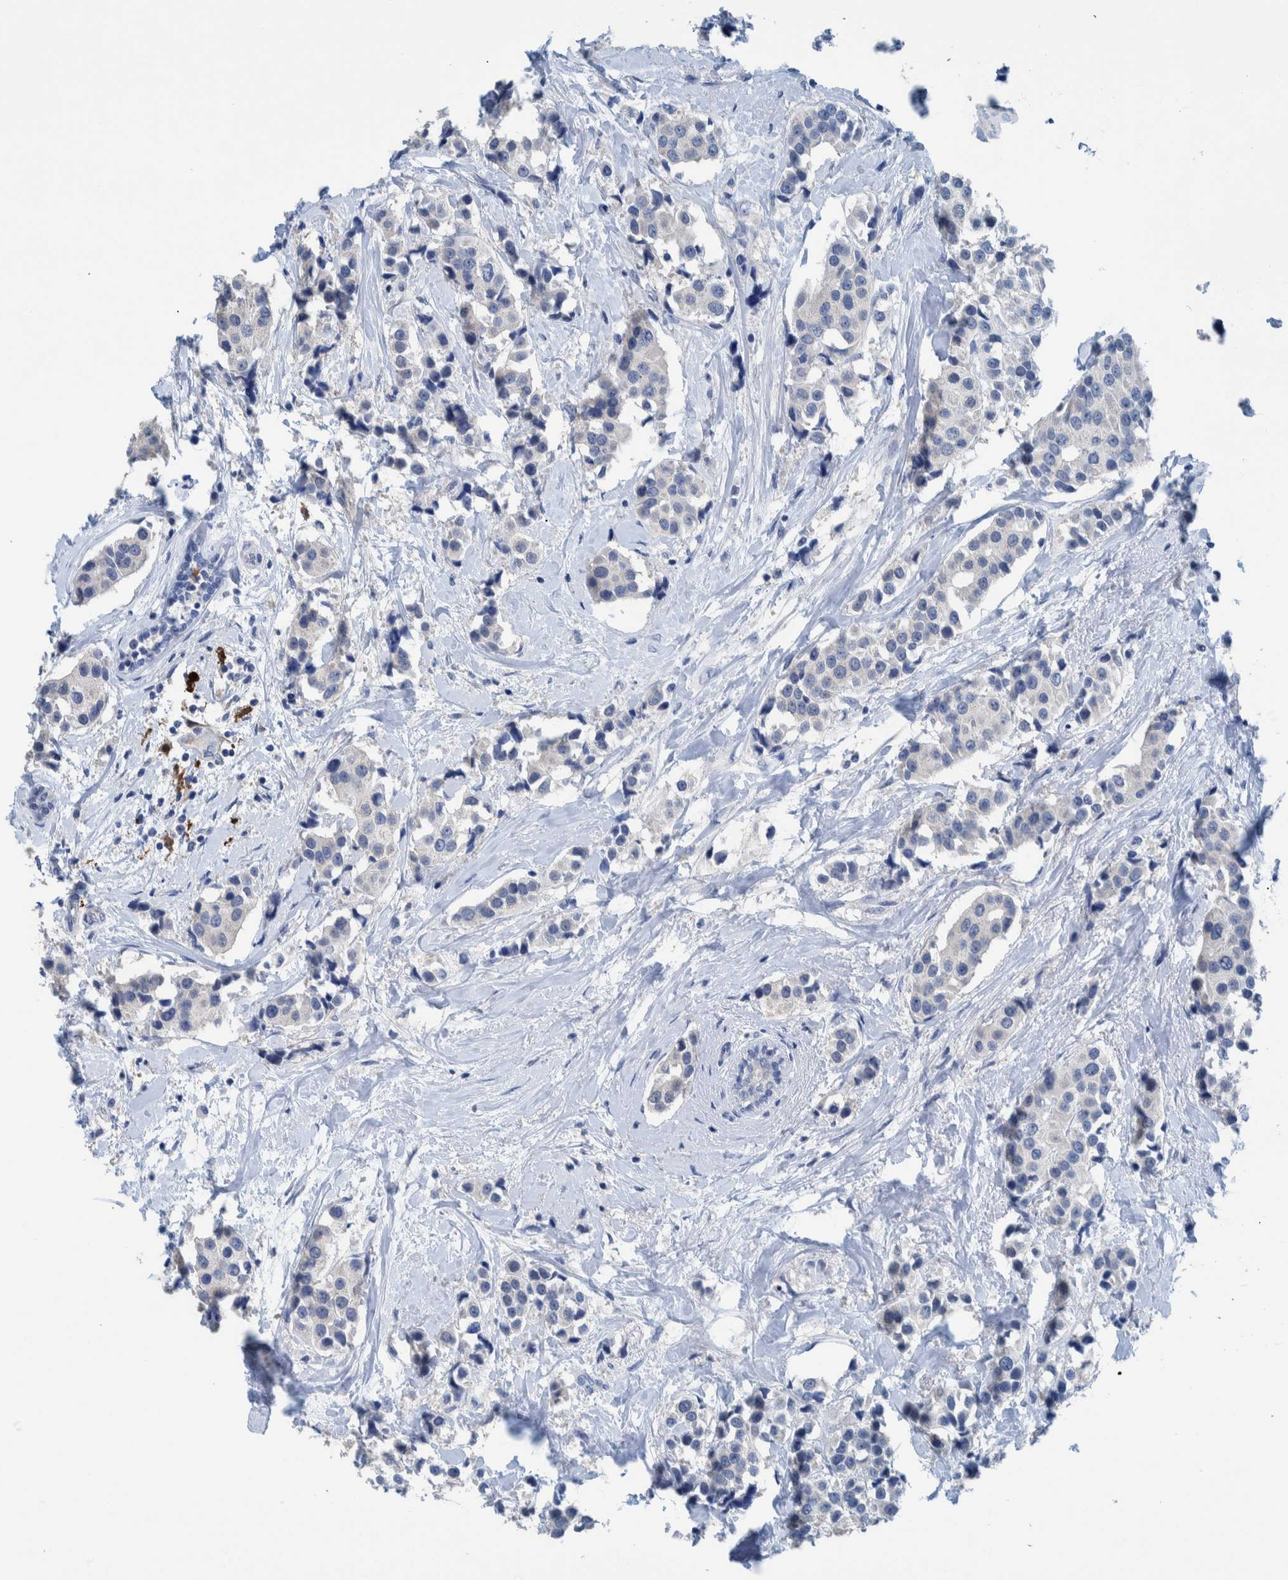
{"staining": {"intensity": "negative", "quantity": "none", "location": "none"}, "tissue": "breast cancer", "cell_type": "Tumor cells", "image_type": "cancer", "snomed": [{"axis": "morphology", "description": "Normal tissue, NOS"}, {"axis": "morphology", "description": "Duct carcinoma"}, {"axis": "topography", "description": "Breast"}], "caption": "Micrograph shows no significant protein expression in tumor cells of breast intraductal carcinoma.", "gene": "IDO1", "patient": {"sex": "female", "age": 39}}